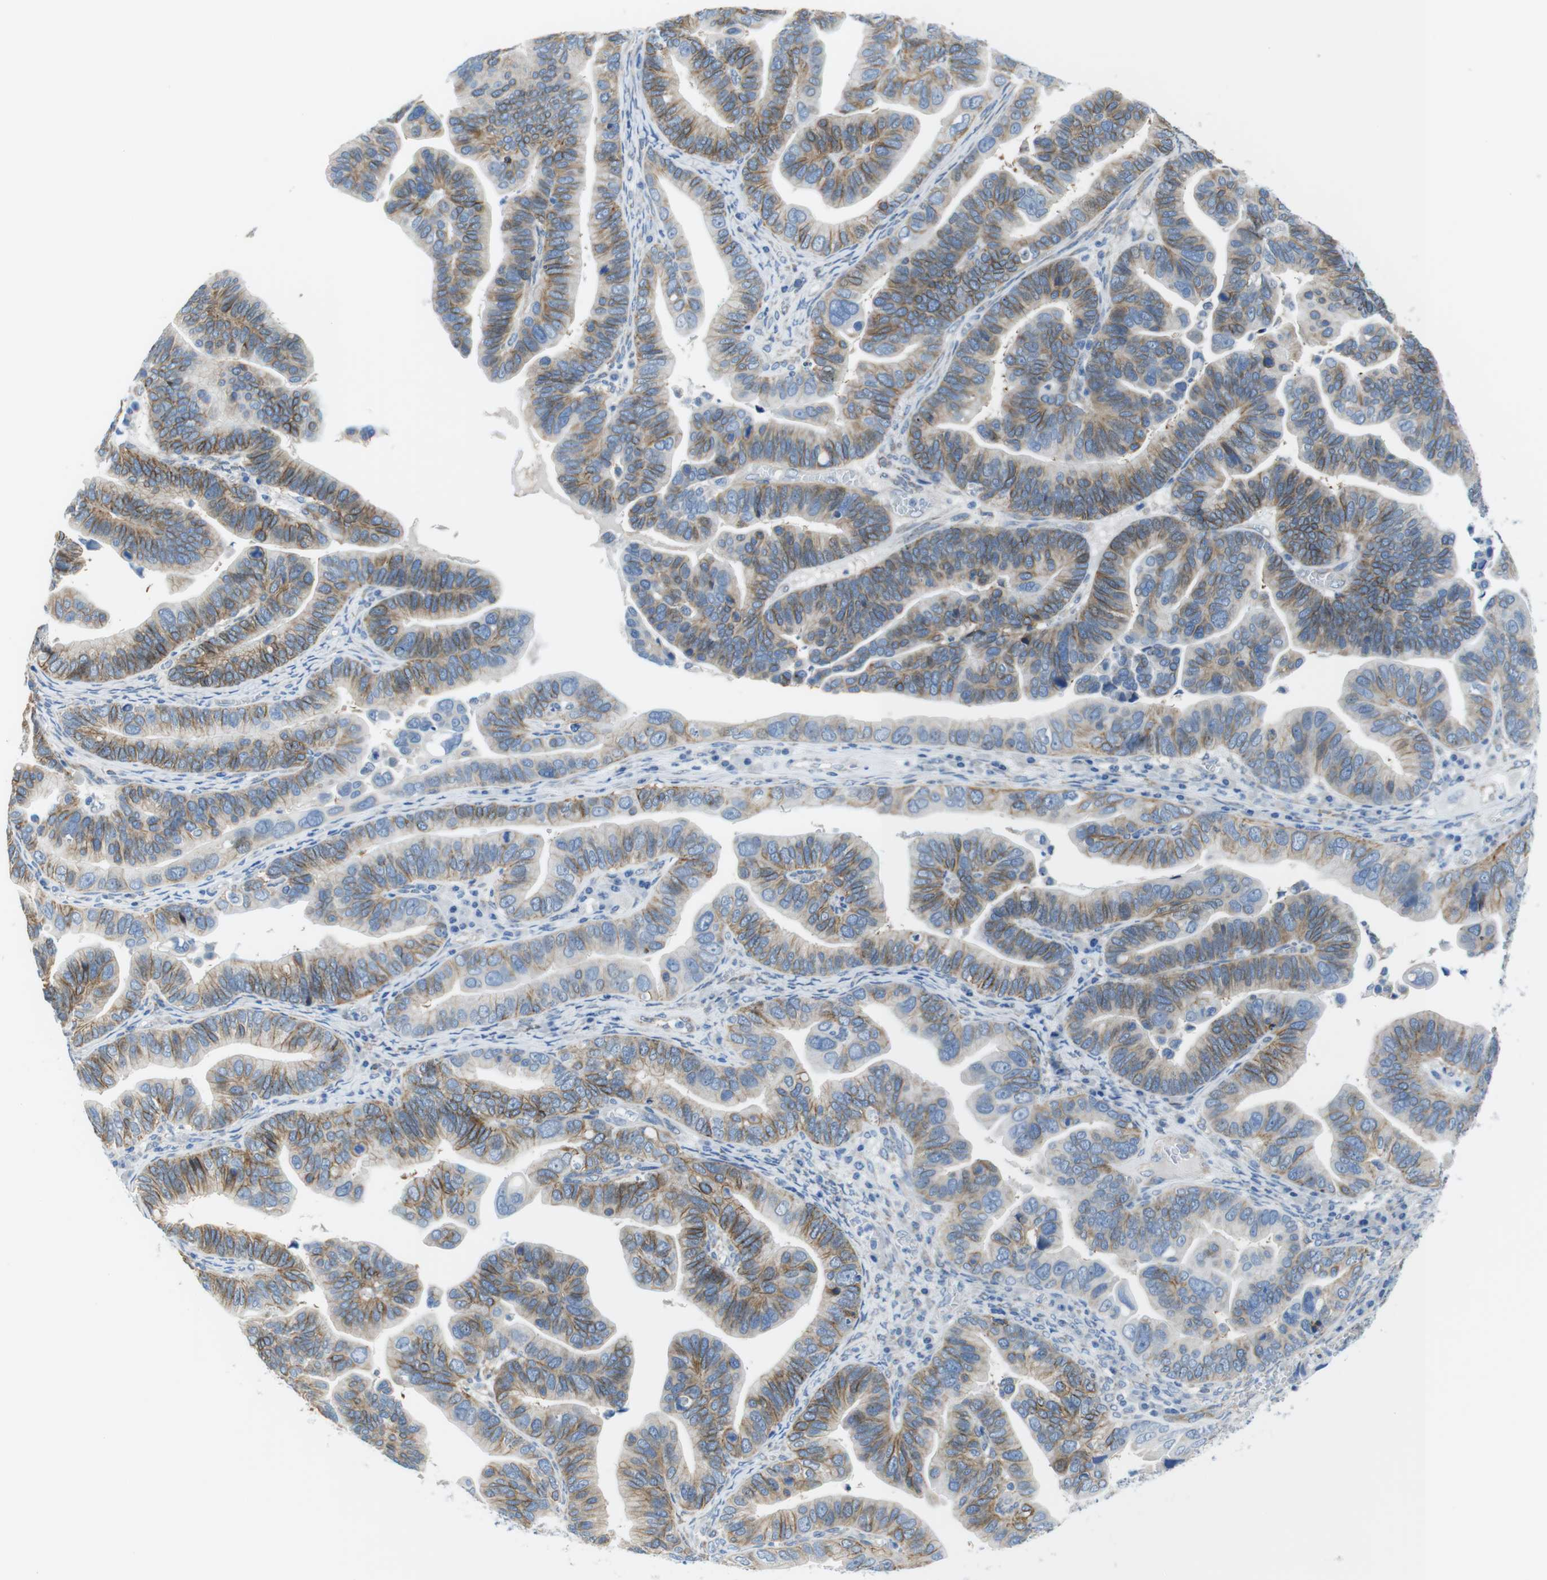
{"staining": {"intensity": "moderate", "quantity": ">75%", "location": "cytoplasmic/membranous"}, "tissue": "ovarian cancer", "cell_type": "Tumor cells", "image_type": "cancer", "snomed": [{"axis": "morphology", "description": "Cystadenocarcinoma, serous, NOS"}, {"axis": "topography", "description": "Ovary"}], "caption": "Protein staining of ovarian cancer tissue shows moderate cytoplasmic/membranous expression in approximately >75% of tumor cells.", "gene": "CDH8", "patient": {"sex": "female", "age": 56}}